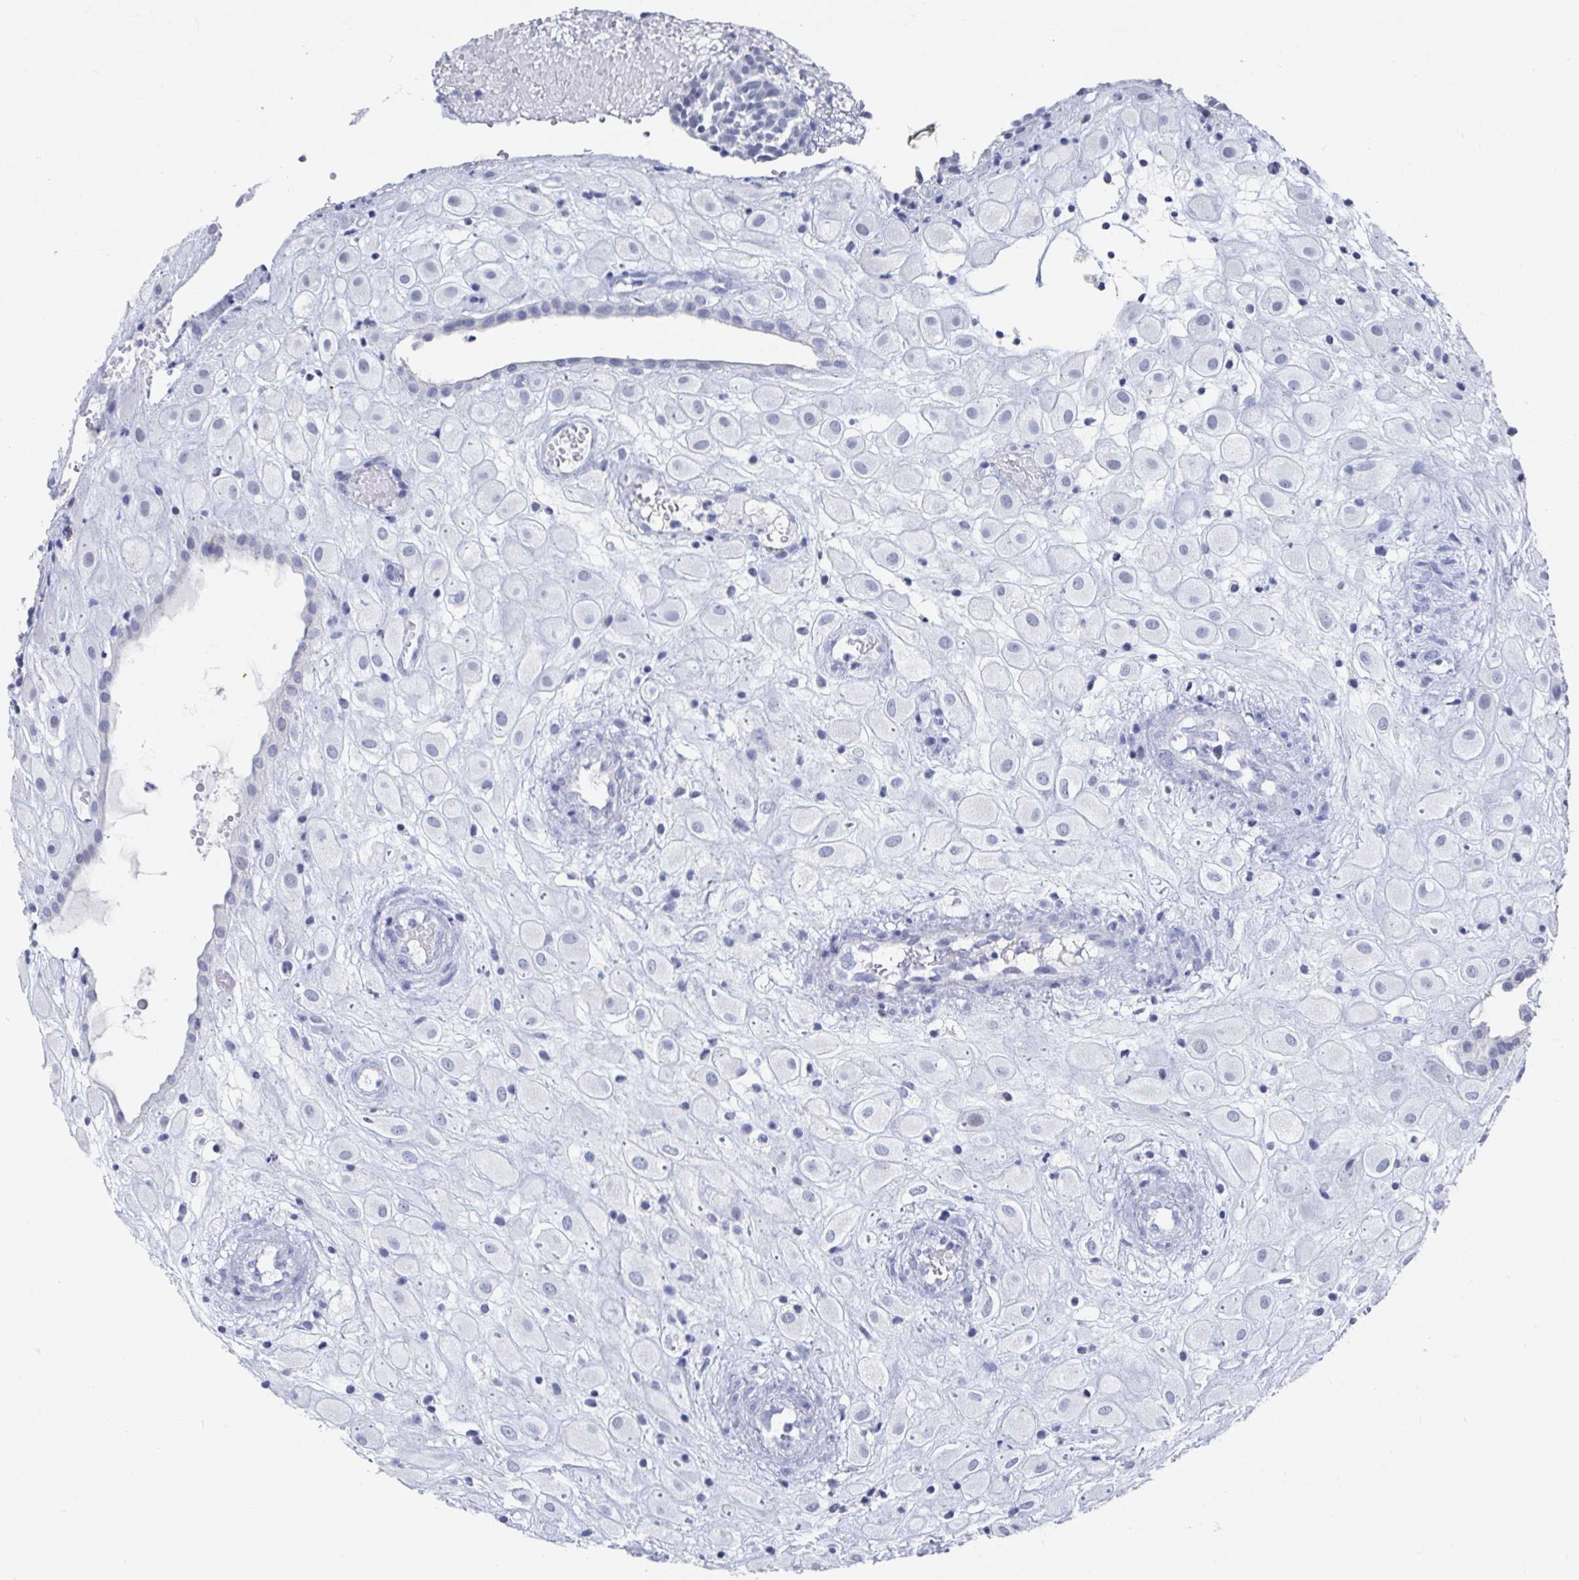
{"staining": {"intensity": "negative", "quantity": "none", "location": "none"}, "tissue": "placenta", "cell_type": "Decidual cells", "image_type": "normal", "snomed": [{"axis": "morphology", "description": "Normal tissue, NOS"}, {"axis": "topography", "description": "Placenta"}], "caption": "This is a photomicrograph of IHC staining of benign placenta, which shows no positivity in decidual cells.", "gene": "CAMKV", "patient": {"sex": "female", "age": 24}}